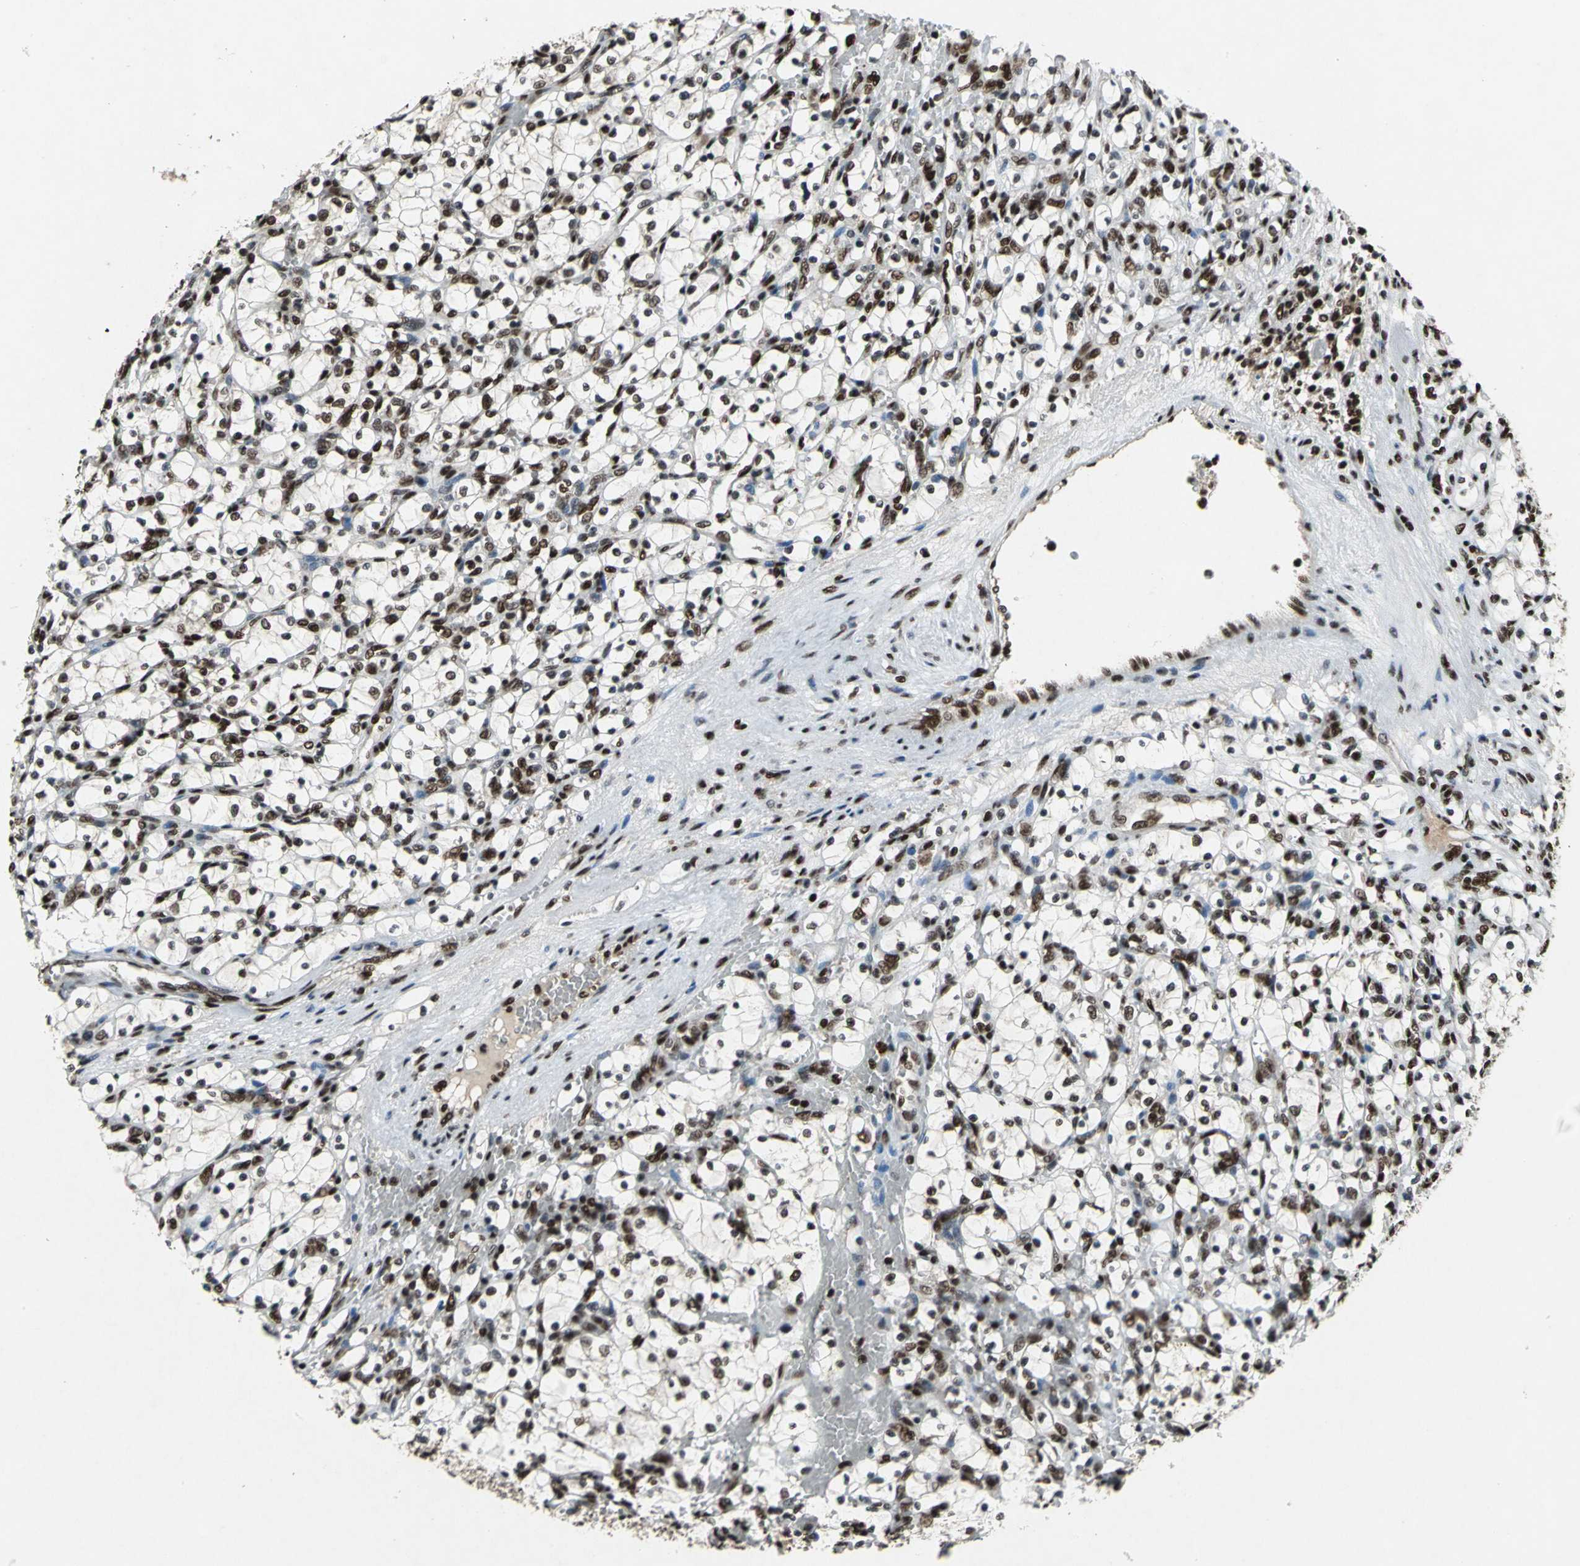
{"staining": {"intensity": "strong", "quantity": ">75%", "location": "nuclear"}, "tissue": "renal cancer", "cell_type": "Tumor cells", "image_type": "cancer", "snomed": [{"axis": "morphology", "description": "Adenocarcinoma, NOS"}, {"axis": "topography", "description": "Kidney"}], "caption": "Renal cancer stained with DAB (3,3'-diaminobenzidine) immunohistochemistry exhibits high levels of strong nuclear positivity in about >75% of tumor cells.", "gene": "MTA2", "patient": {"sex": "female", "age": 69}}